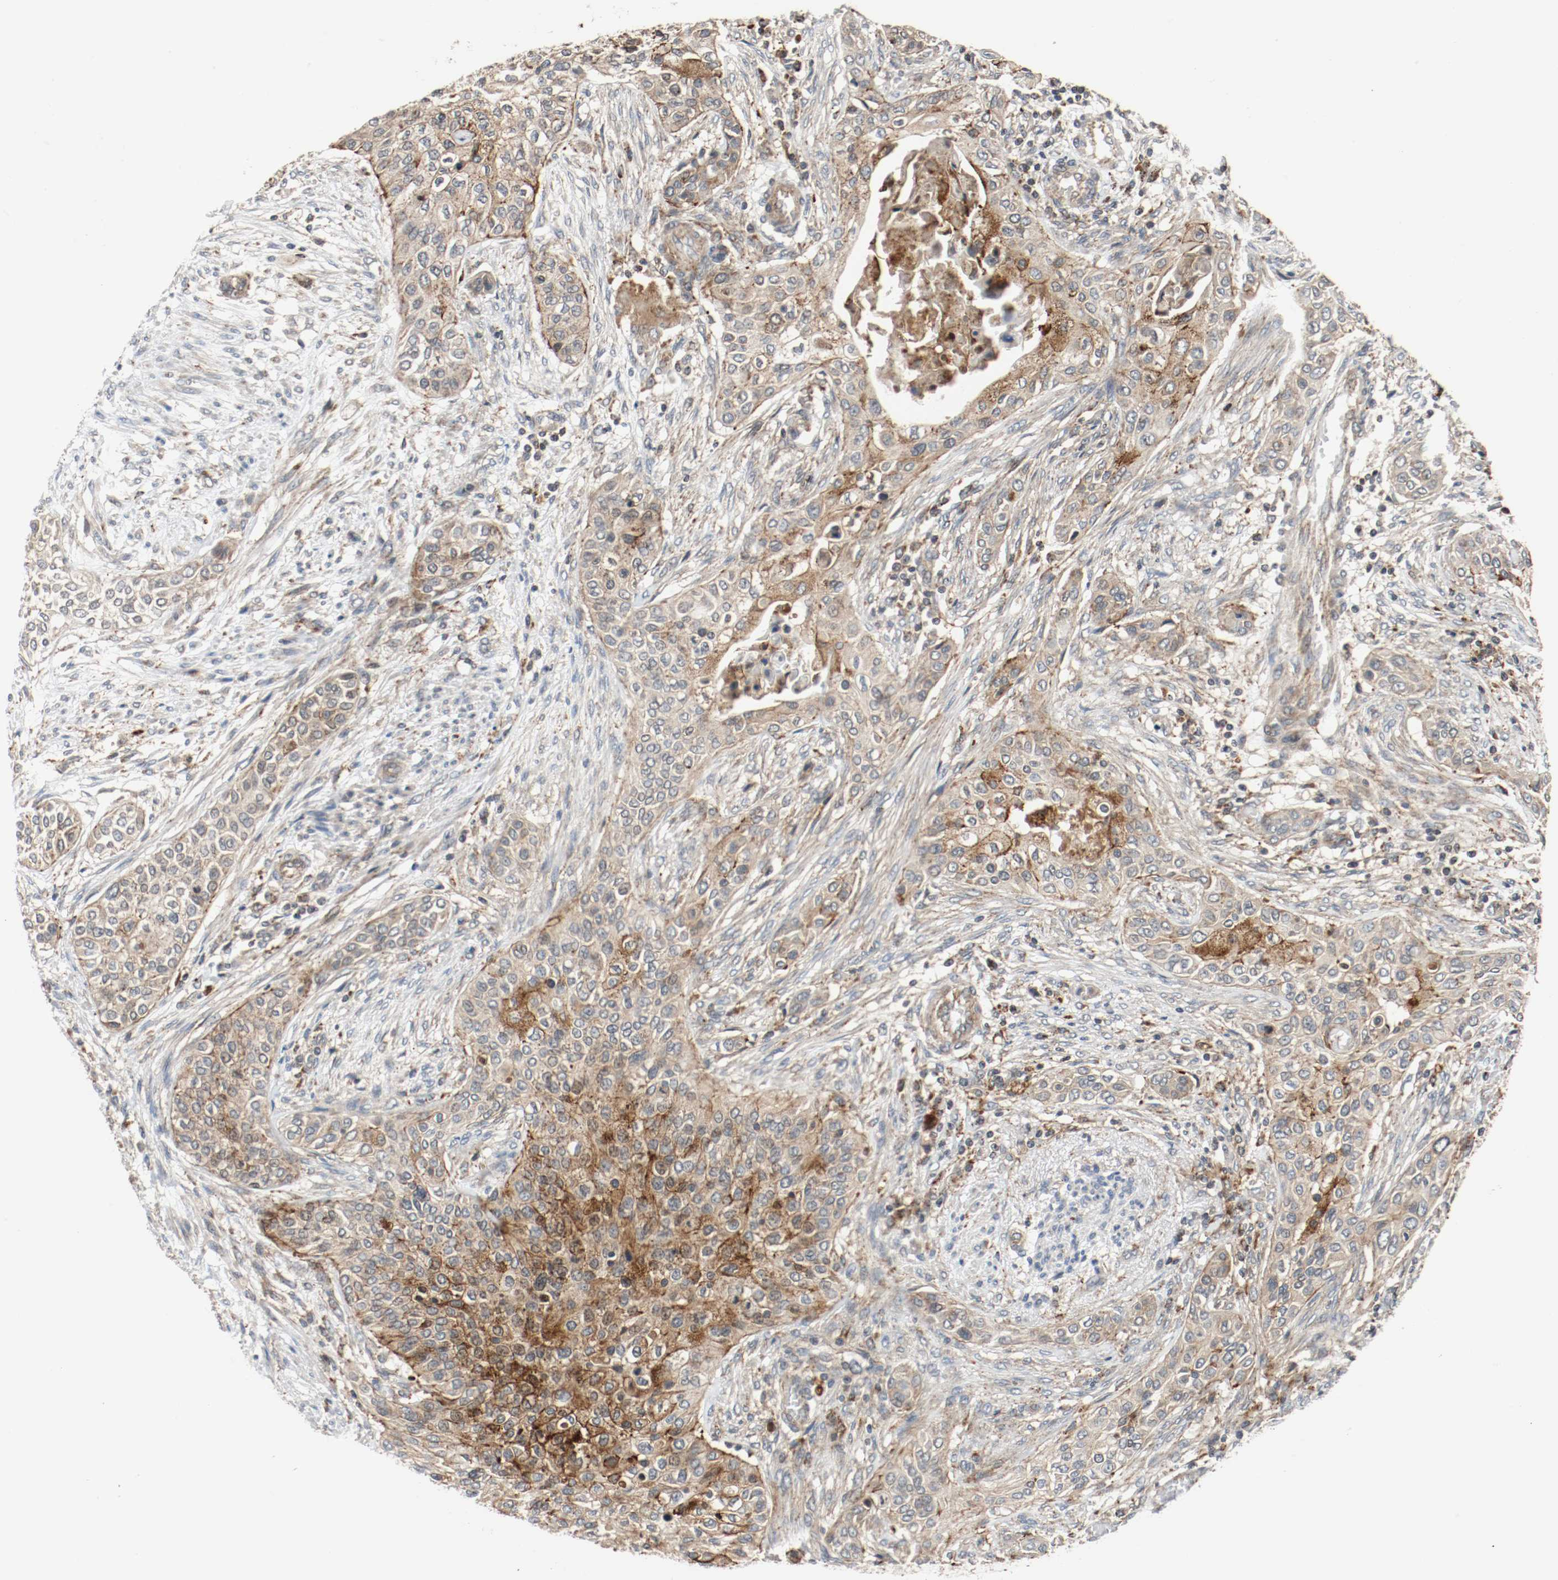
{"staining": {"intensity": "moderate", "quantity": ">75%", "location": "cytoplasmic/membranous"}, "tissue": "urothelial cancer", "cell_type": "Tumor cells", "image_type": "cancer", "snomed": [{"axis": "morphology", "description": "Urothelial carcinoma, High grade"}, {"axis": "topography", "description": "Urinary bladder"}], "caption": "Tumor cells exhibit moderate cytoplasmic/membranous staining in about >75% of cells in urothelial cancer.", "gene": "LAMP2", "patient": {"sex": "male", "age": 74}}